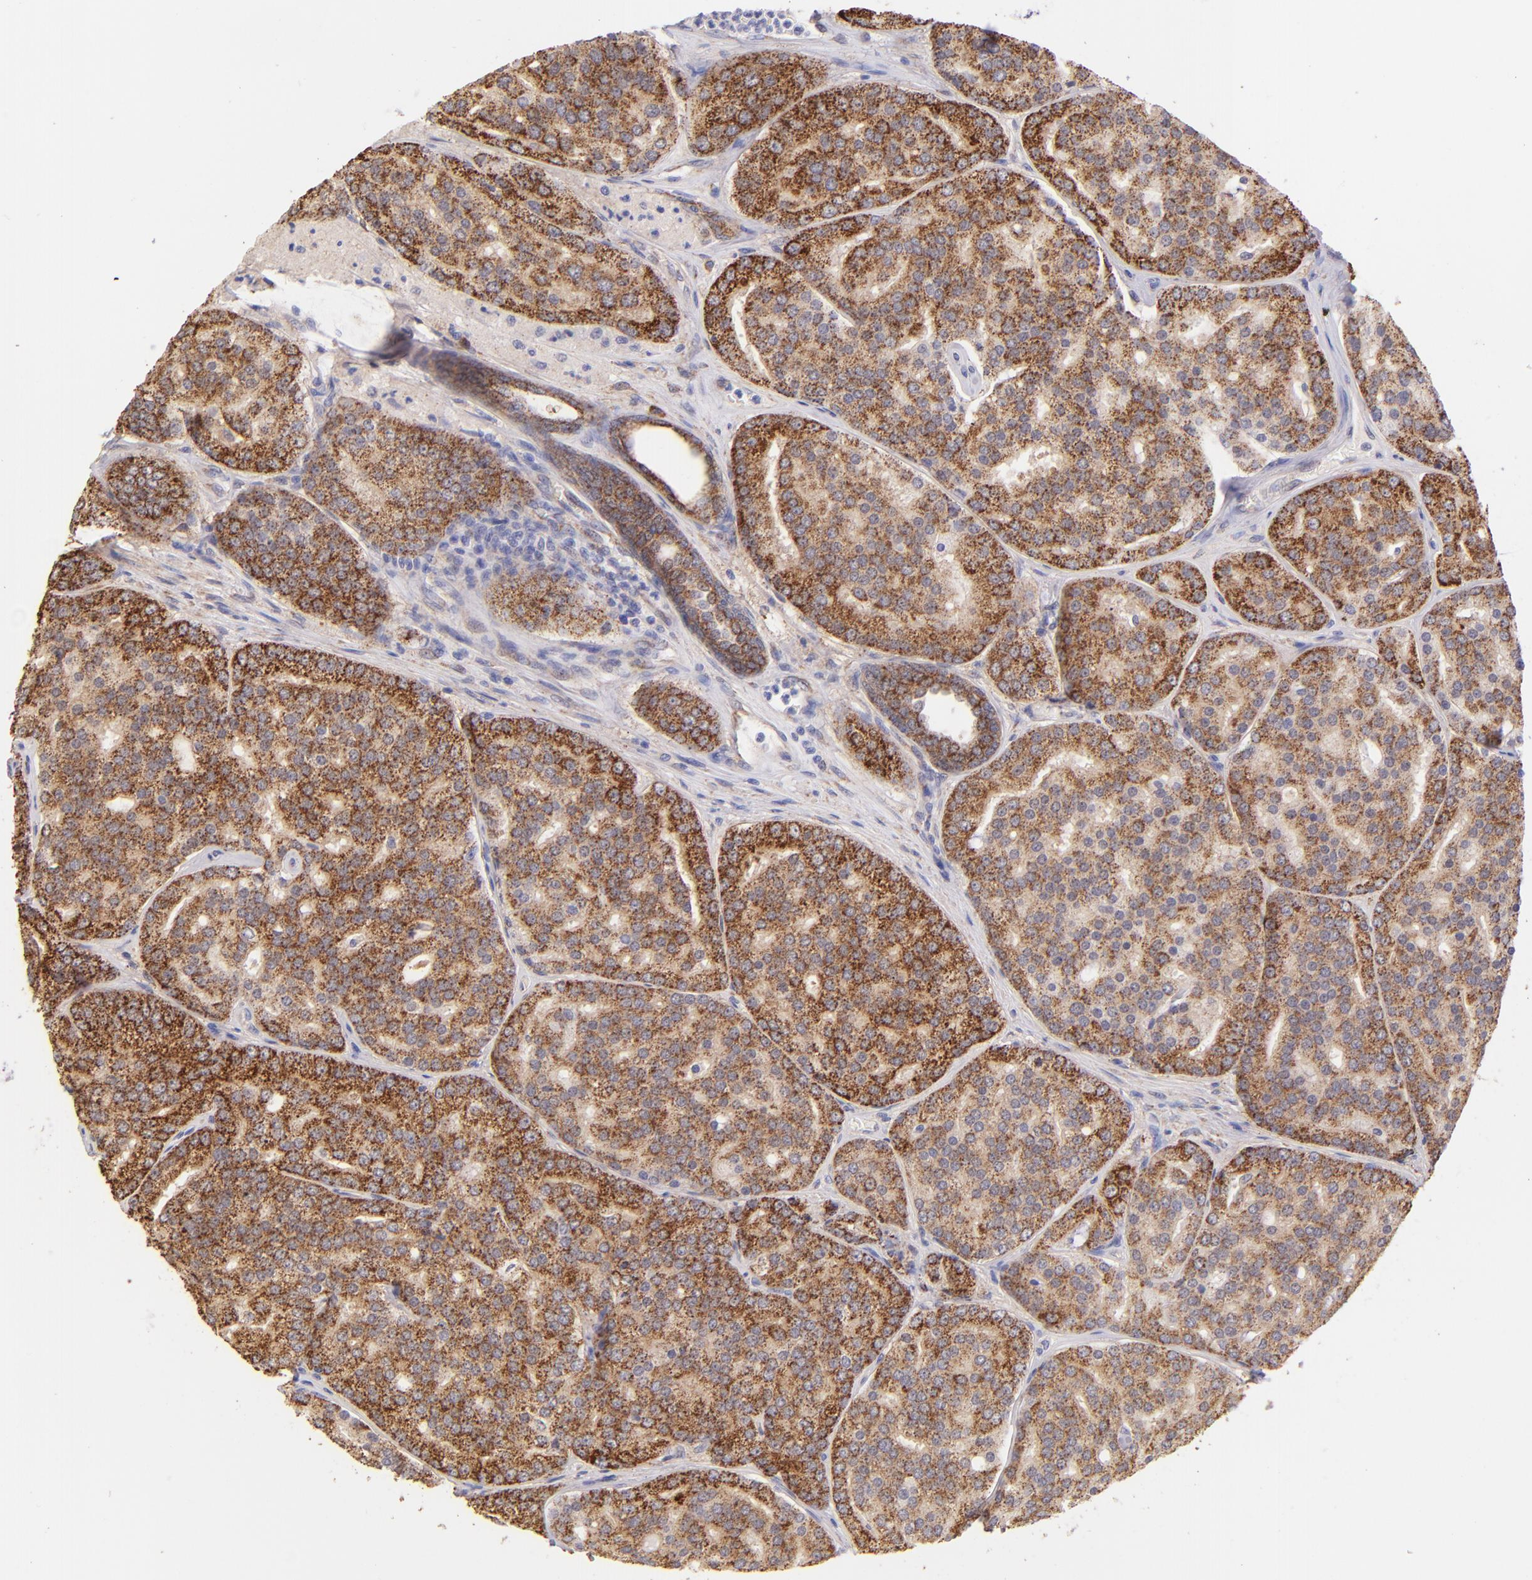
{"staining": {"intensity": "moderate", "quantity": ">75%", "location": "cytoplasmic/membranous"}, "tissue": "prostate cancer", "cell_type": "Tumor cells", "image_type": "cancer", "snomed": [{"axis": "morphology", "description": "Adenocarcinoma, High grade"}, {"axis": "topography", "description": "Prostate"}], "caption": "DAB immunohistochemical staining of prostate adenocarcinoma (high-grade) exhibits moderate cytoplasmic/membranous protein expression in approximately >75% of tumor cells.", "gene": "SH2D4A", "patient": {"sex": "male", "age": 64}}